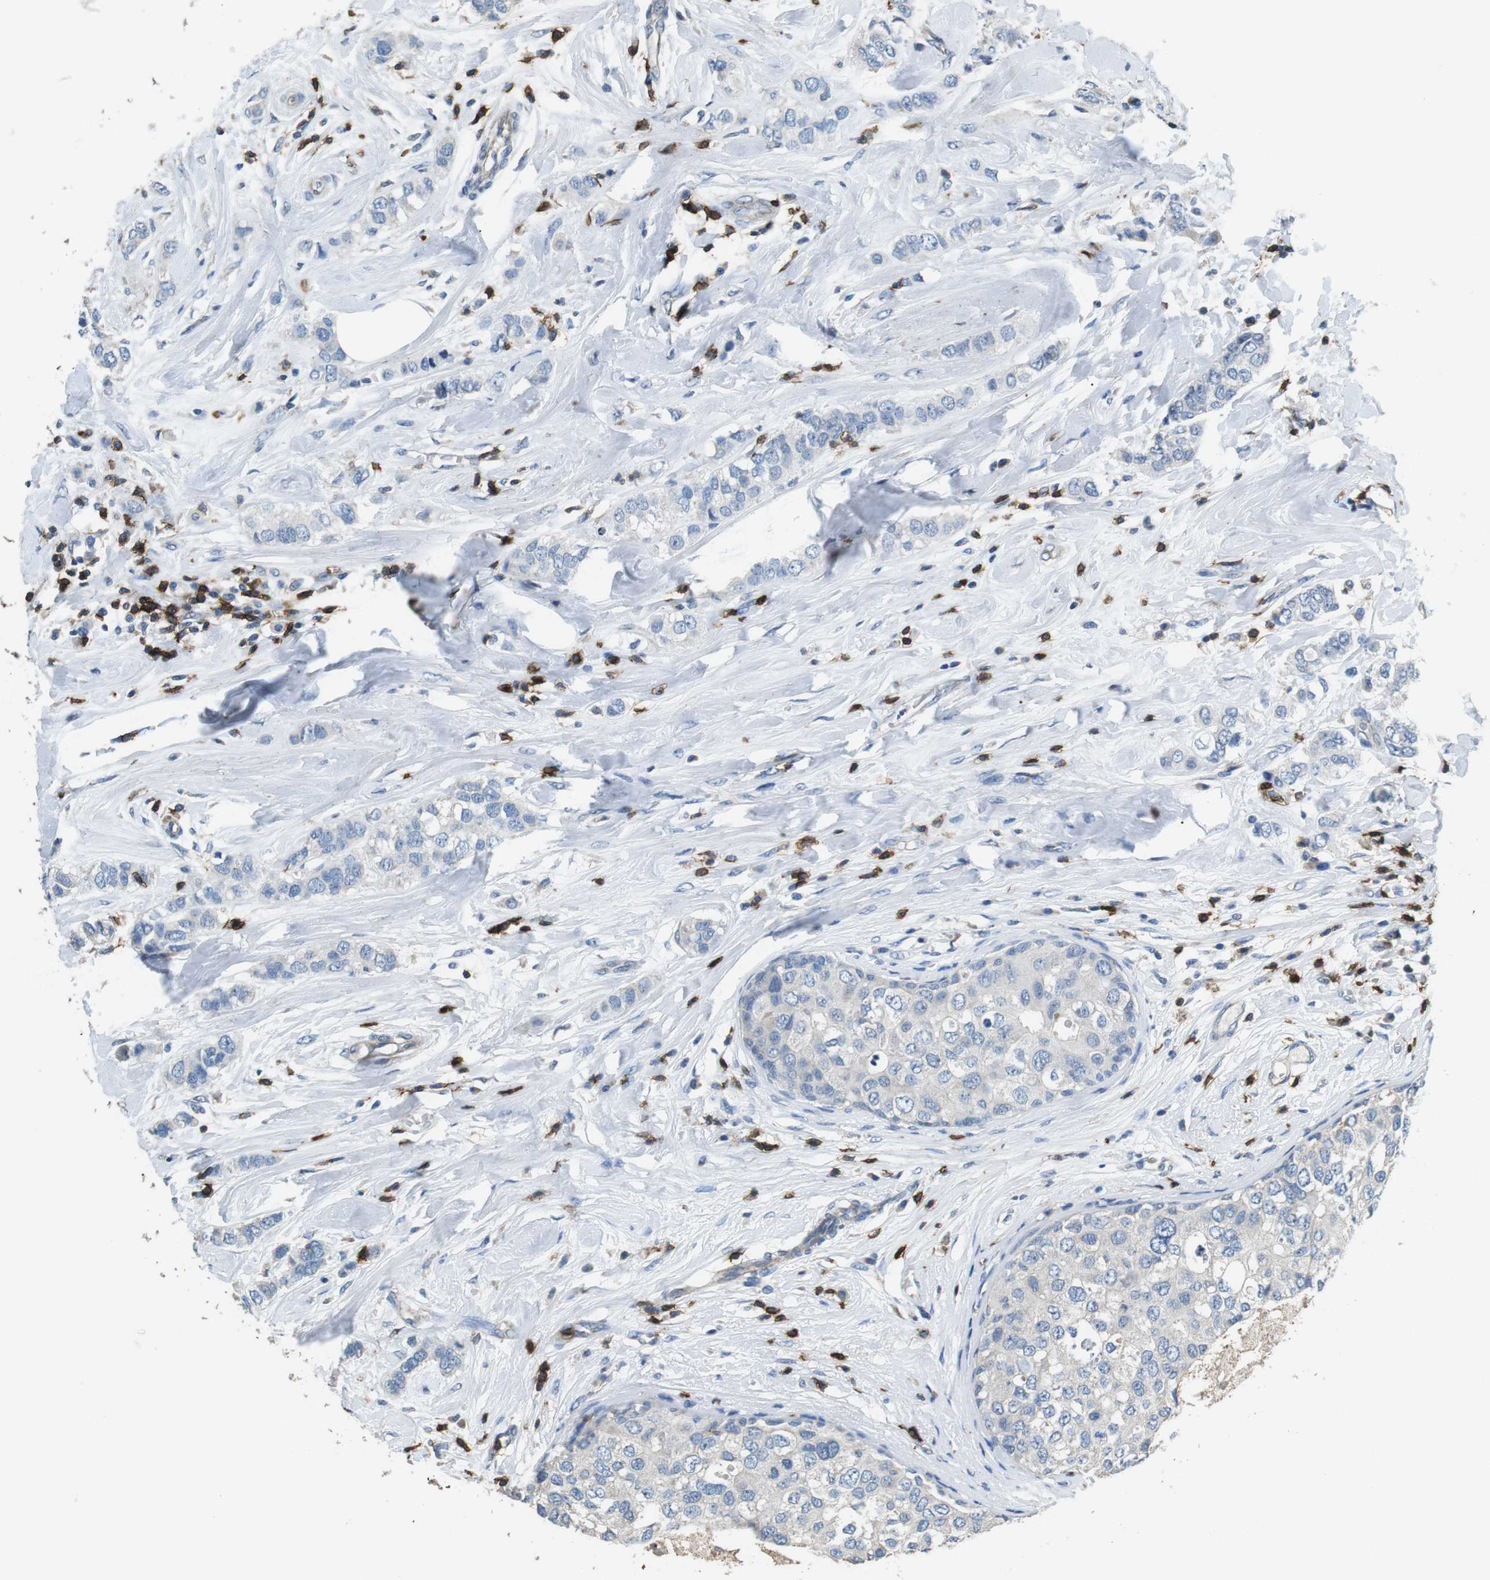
{"staining": {"intensity": "negative", "quantity": "none", "location": "none"}, "tissue": "breast cancer", "cell_type": "Tumor cells", "image_type": "cancer", "snomed": [{"axis": "morphology", "description": "Duct carcinoma"}, {"axis": "topography", "description": "Breast"}], "caption": "An immunohistochemistry (IHC) photomicrograph of breast cancer (invasive ductal carcinoma) is shown. There is no staining in tumor cells of breast cancer (invasive ductal carcinoma).", "gene": "CD6", "patient": {"sex": "female", "age": 50}}